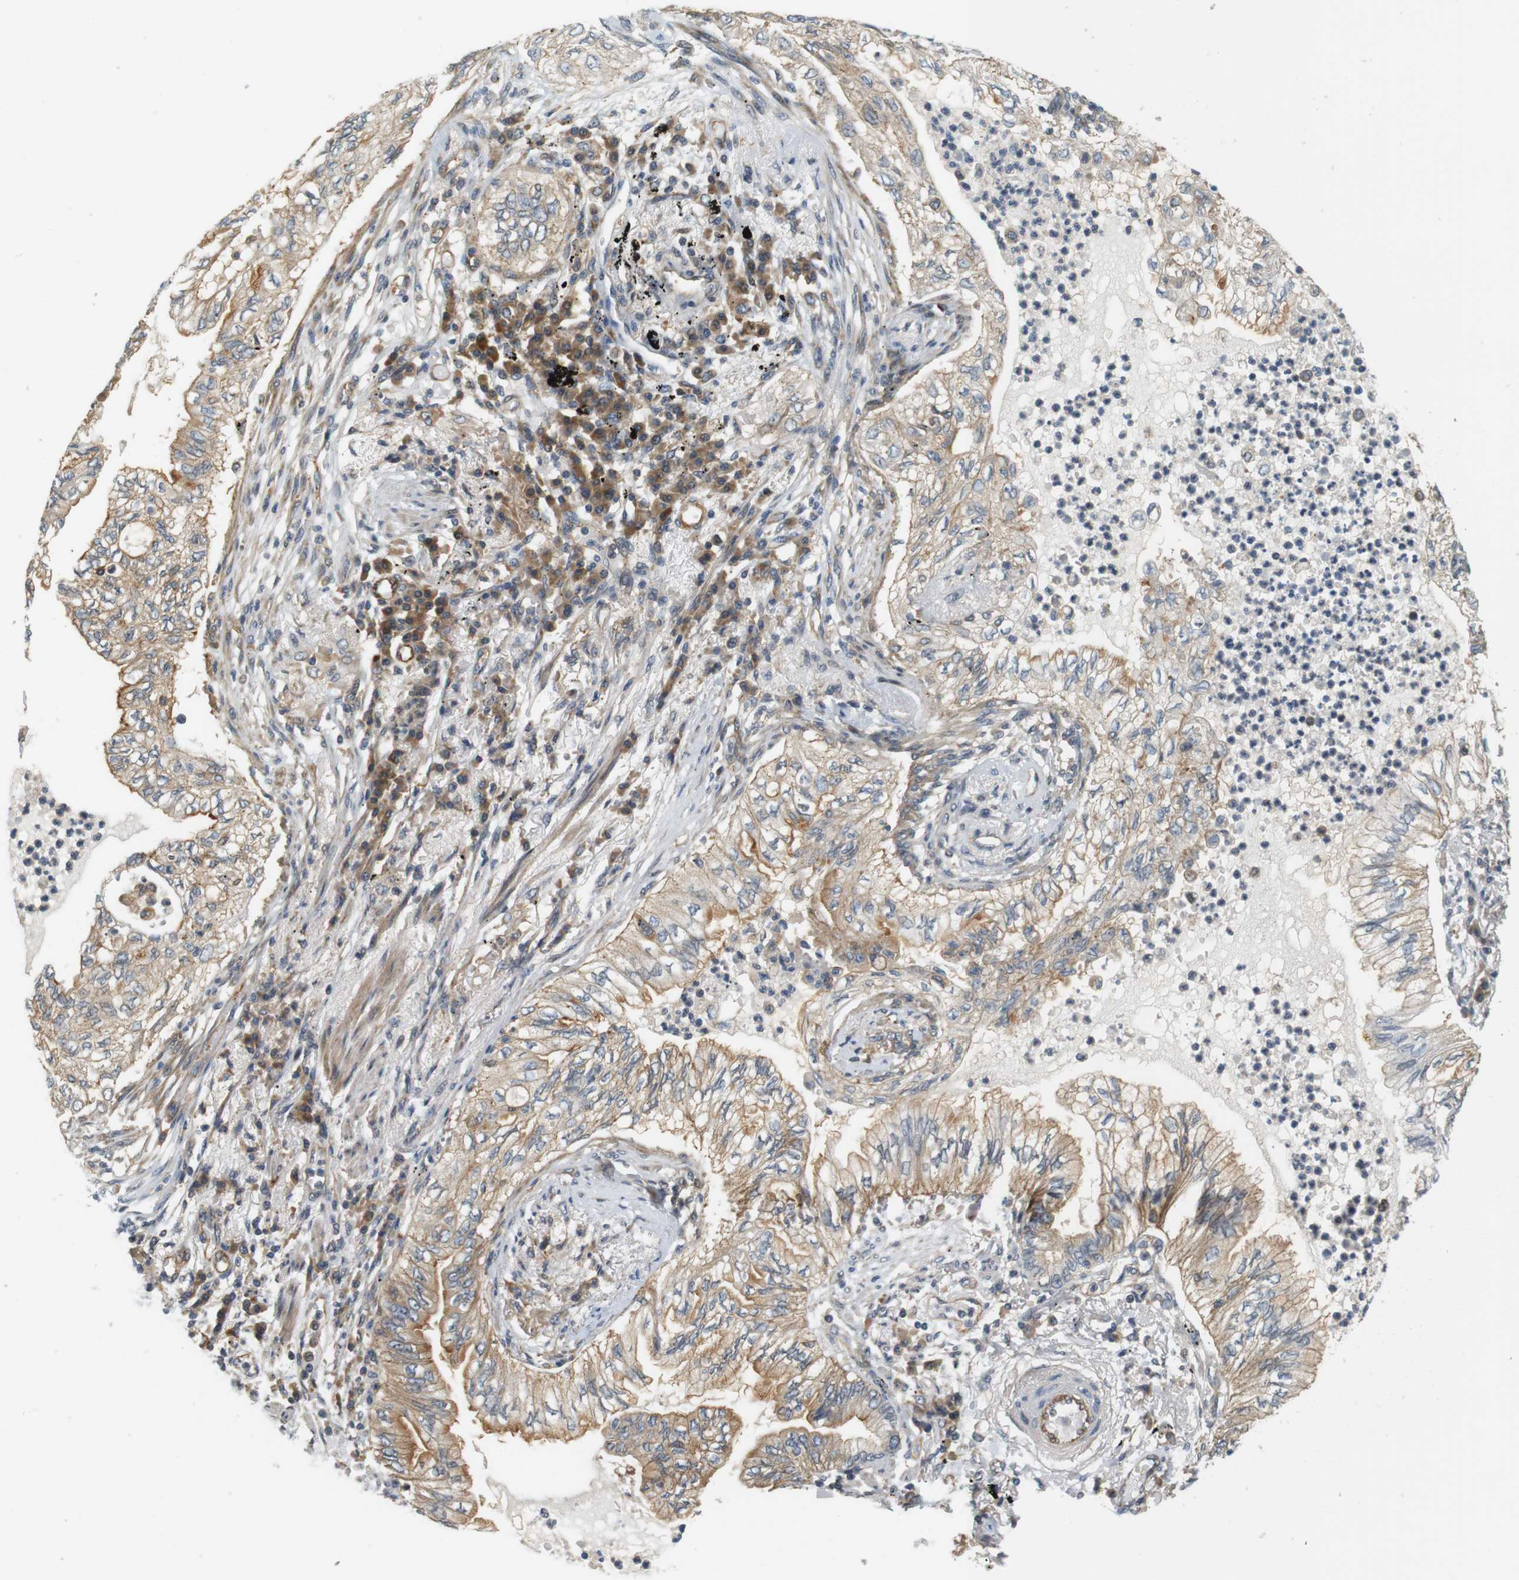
{"staining": {"intensity": "weak", "quantity": ">75%", "location": "cytoplasmic/membranous"}, "tissue": "lung cancer", "cell_type": "Tumor cells", "image_type": "cancer", "snomed": [{"axis": "morphology", "description": "Normal tissue, NOS"}, {"axis": "morphology", "description": "Adenocarcinoma, NOS"}, {"axis": "topography", "description": "Bronchus"}, {"axis": "topography", "description": "Lung"}], "caption": "High-magnification brightfield microscopy of lung cancer stained with DAB (3,3'-diaminobenzidine) (brown) and counterstained with hematoxylin (blue). tumor cells exhibit weak cytoplasmic/membranous positivity is present in approximately>75% of cells. Using DAB (brown) and hematoxylin (blue) stains, captured at high magnification using brightfield microscopy.", "gene": "SH3GLB1", "patient": {"sex": "female", "age": 70}}